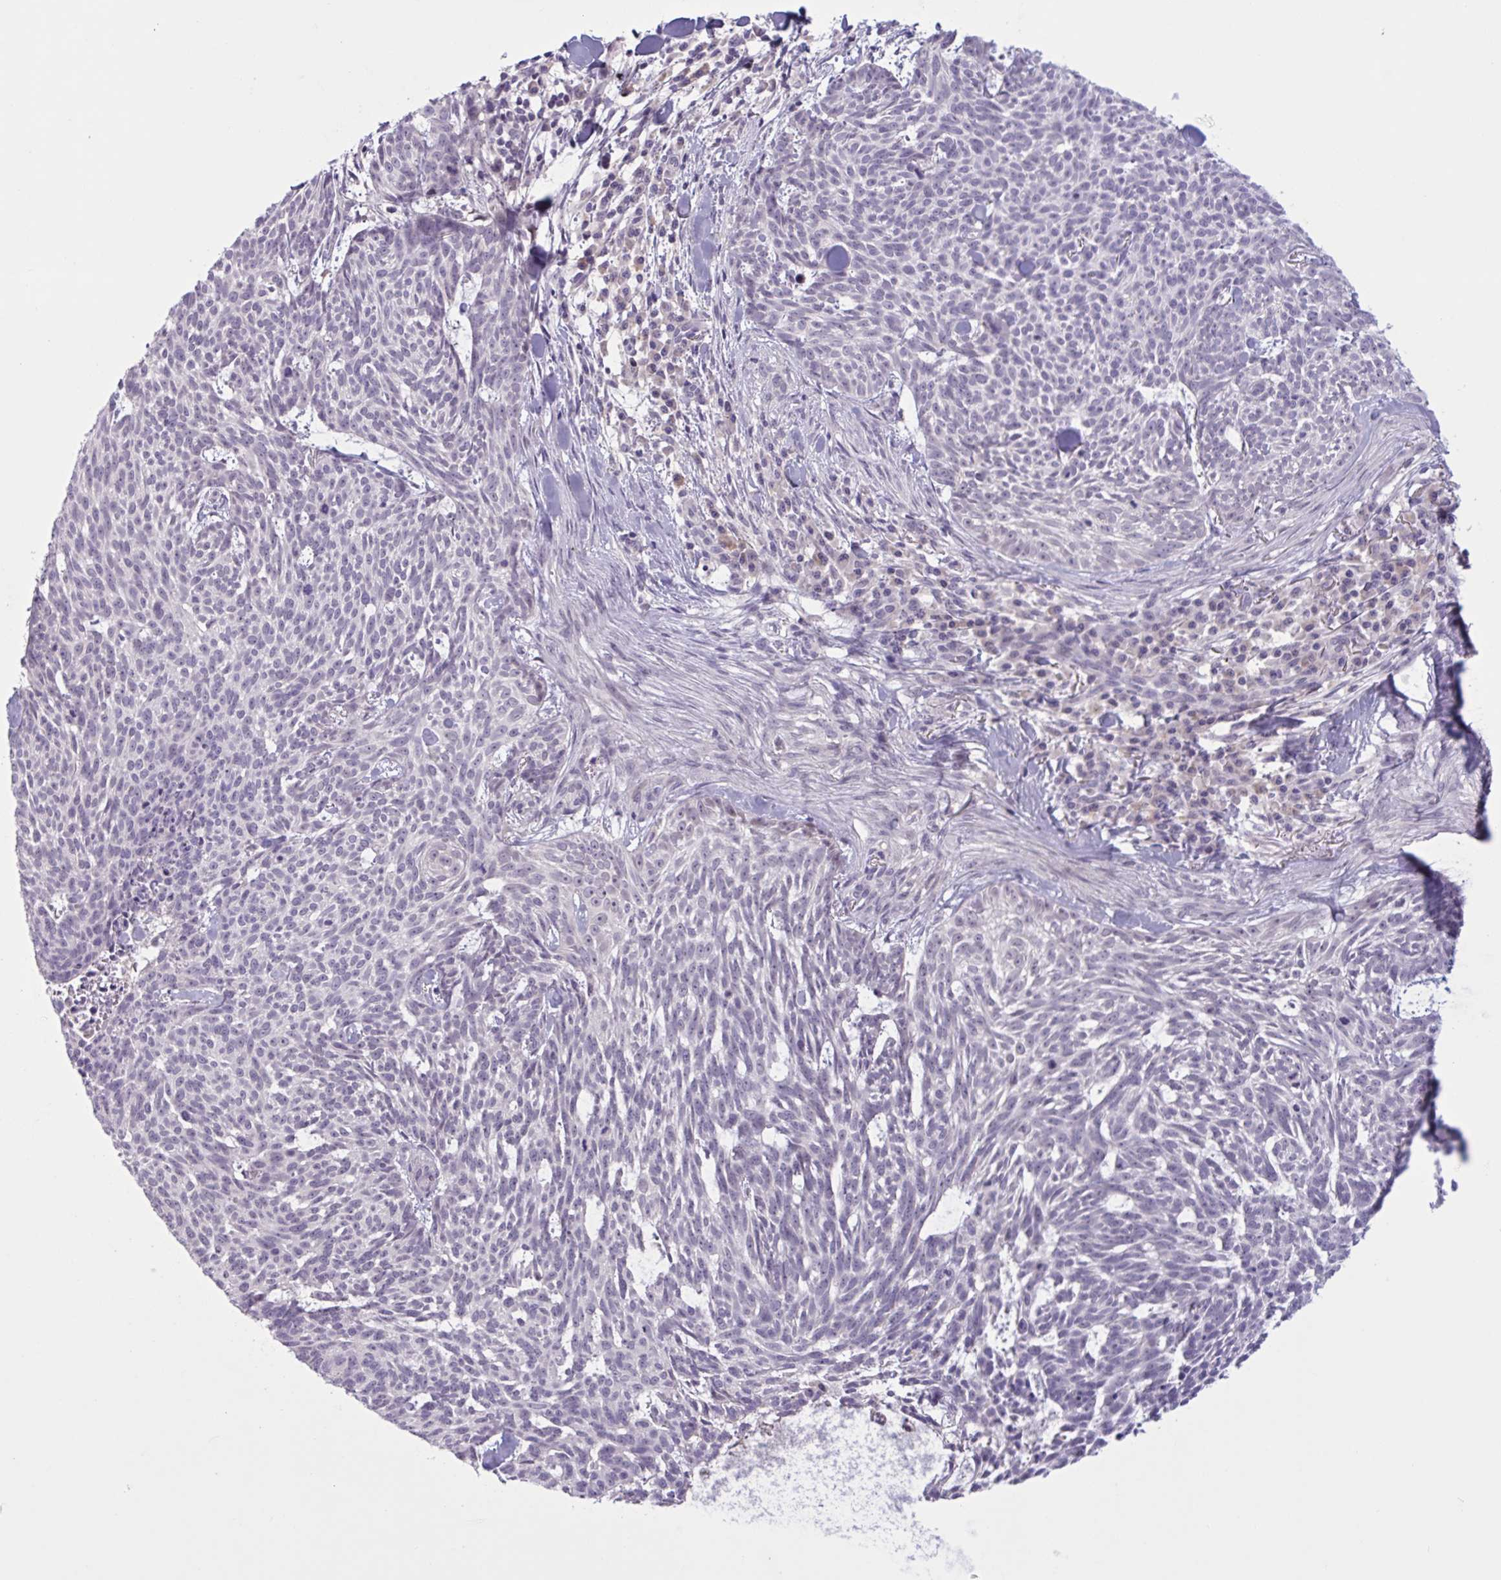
{"staining": {"intensity": "negative", "quantity": "none", "location": "none"}, "tissue": "skin cancer", "cell_type": "Tumor cells", "image_type": "cancer", "snomed": [{"axis": "morphology", "description": "Basal cell carcinoma"}, {"axis": "topography", "description": "Skin"}], "caption": "Human skin basal cell carcinoma stained for a protein using IHC displays no staining in tumor cells.", "gene": "RFPL4B", "patient": {"sex": "female", "age": 93}}